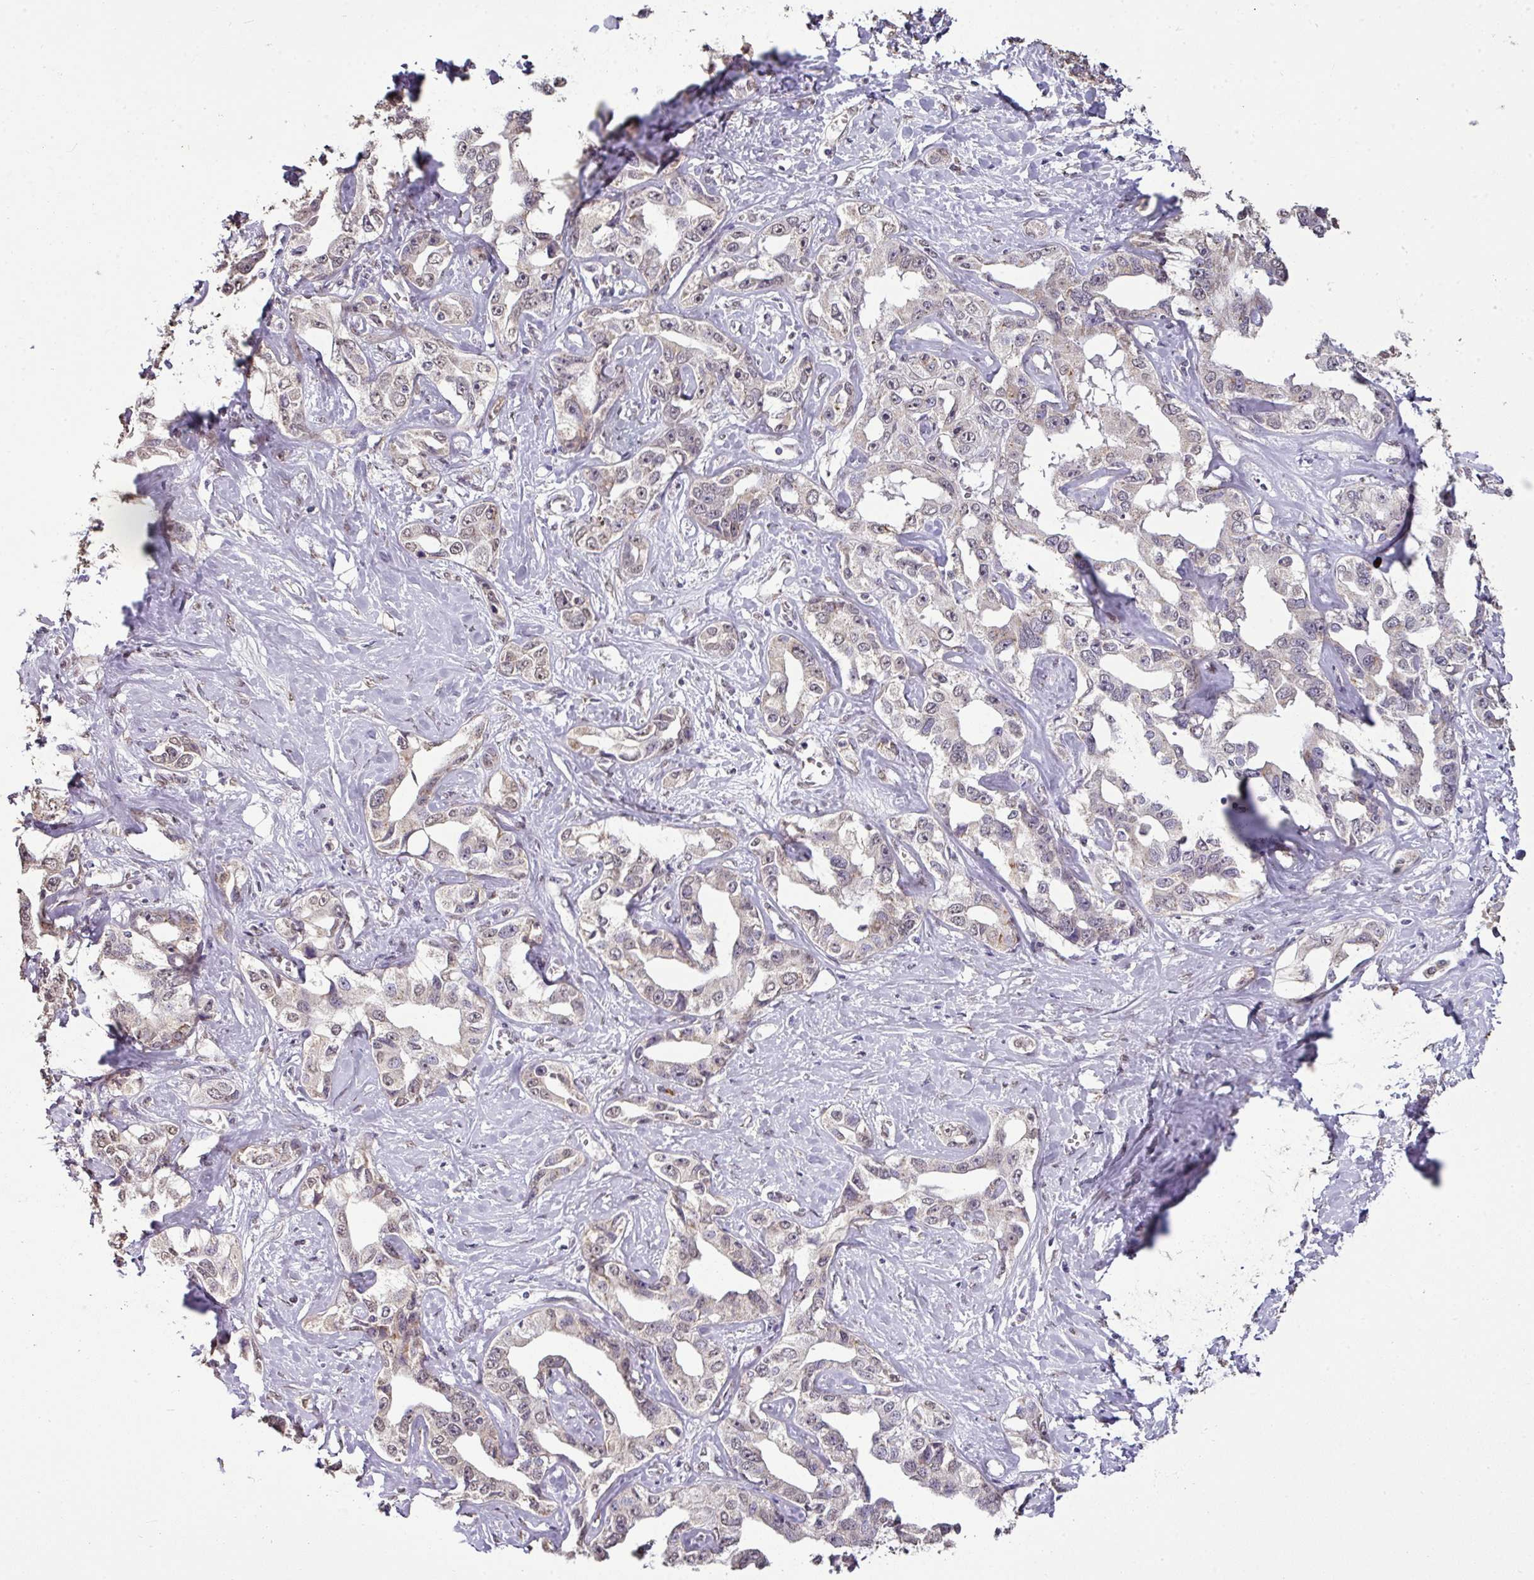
{"staining": {"intensity": "weak", "quantity": "<25%", "location": "cytoplasmic/membranous,nuclear"}, "tissue": "liver cancer", "cell_type": "Tumor cells", "image_type": "cancer", "snomed": [{"axis": "morphology", "description": "Cholangiocarcinoma"}, {"axis": "topography", "description": "Liver"}], "caption": "High power microscopy photomicrograph of an immunohistochemistry (IHC) image of cholangiocarcinoma (liver), revealing no significant positivity in tumor cells.", "gene": "JPH2", "patient": {"sex": "male", "age": 59}}